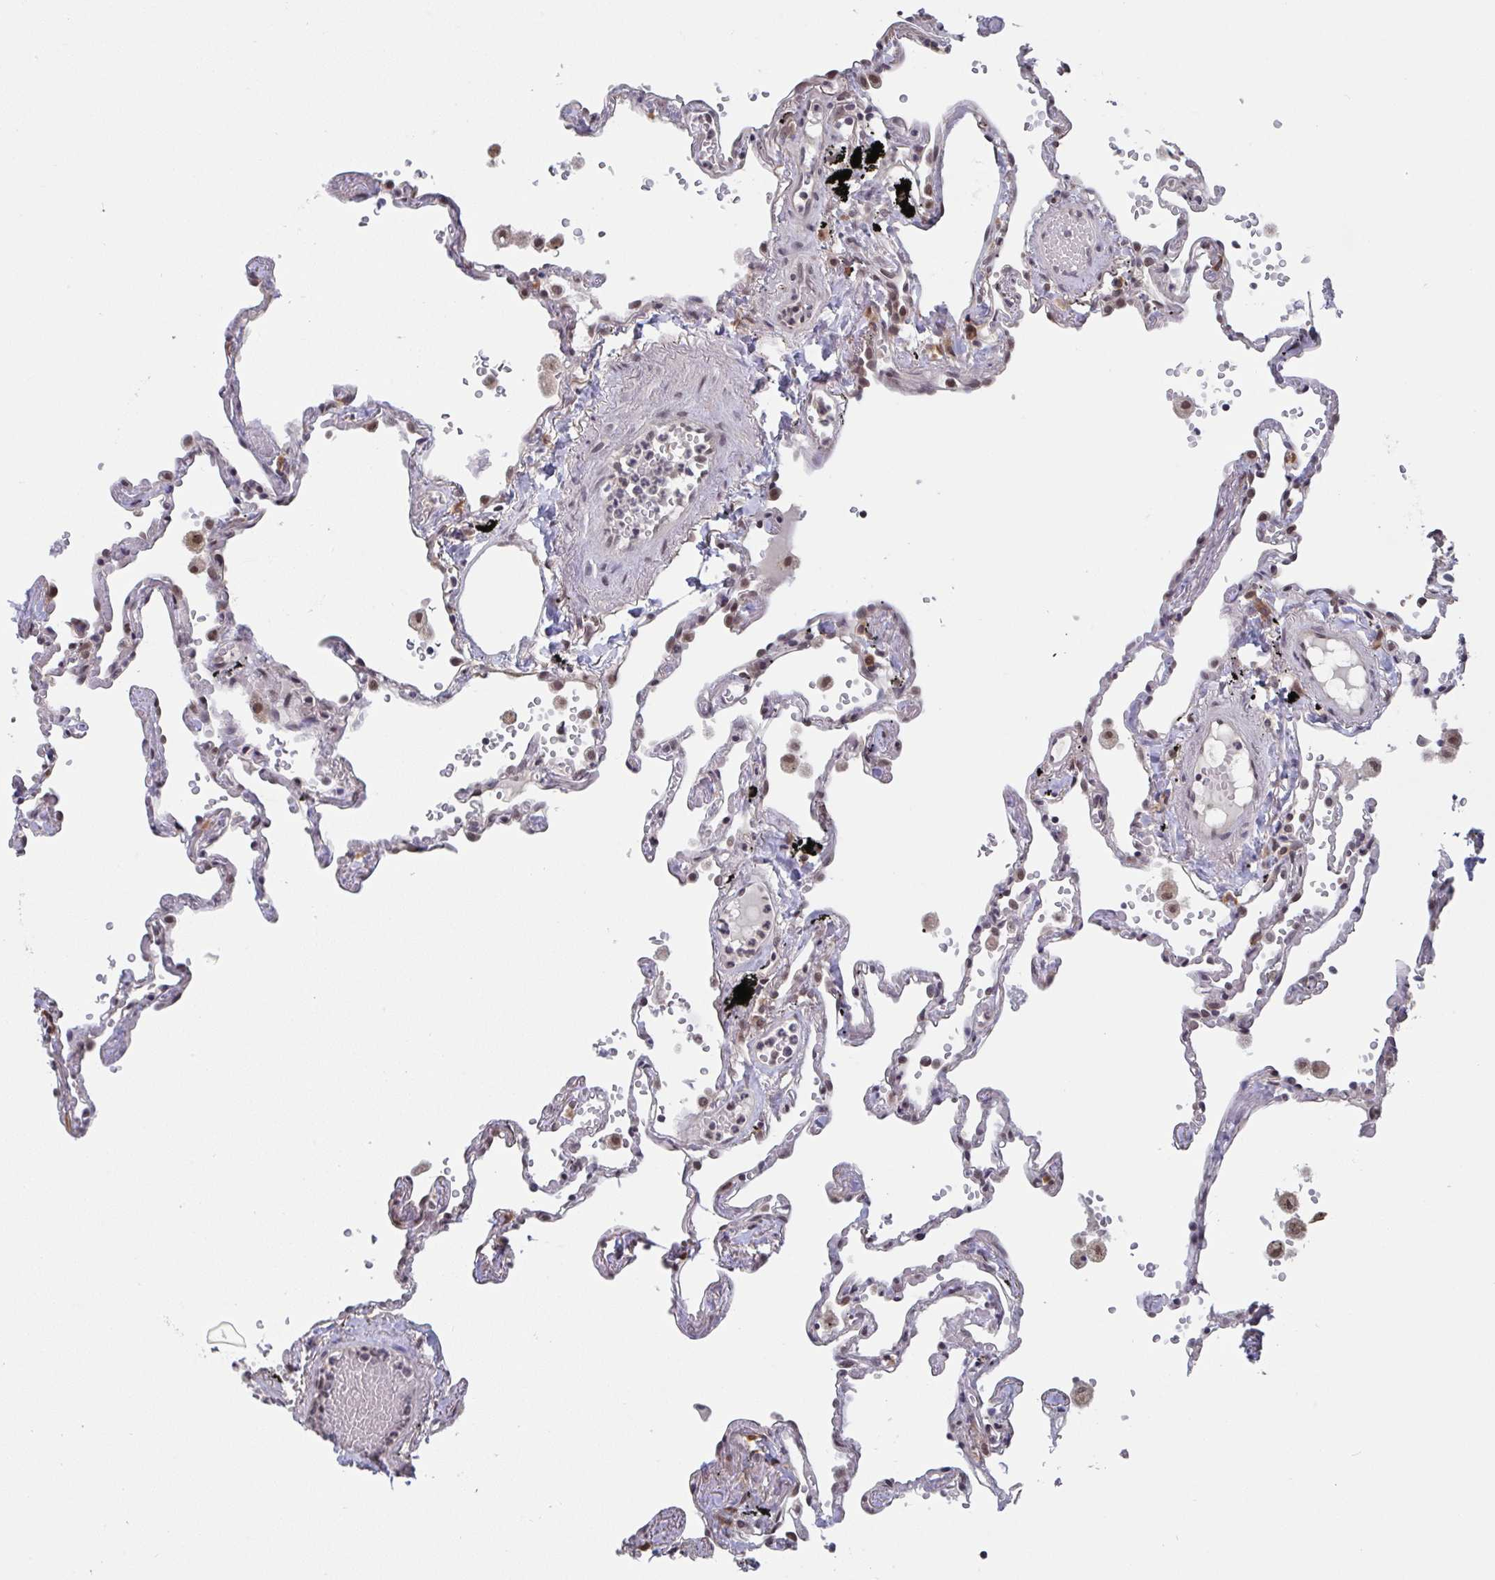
{"staining": {"intensity": "moderate", "quantity": "25%-75%", "location": "nuclear"}, "tissue": "lung", "cell_type": "Alveolar cells", "image_type": "normal", "snomed": [{"axis": "morphology", "description": "Normal tissue, NOS"}, {"axis": "topography", "description": "Lung"}], "caption": "This image displays benign lung stained with immunohistochemistry to label a protein in brown. The nuclear of alveolar cells show moderate positivity for the protein. Nuclei are counter-stained blue.", "gene": "JMJD1C", "patient": {"sex": "female", "age": 67}}